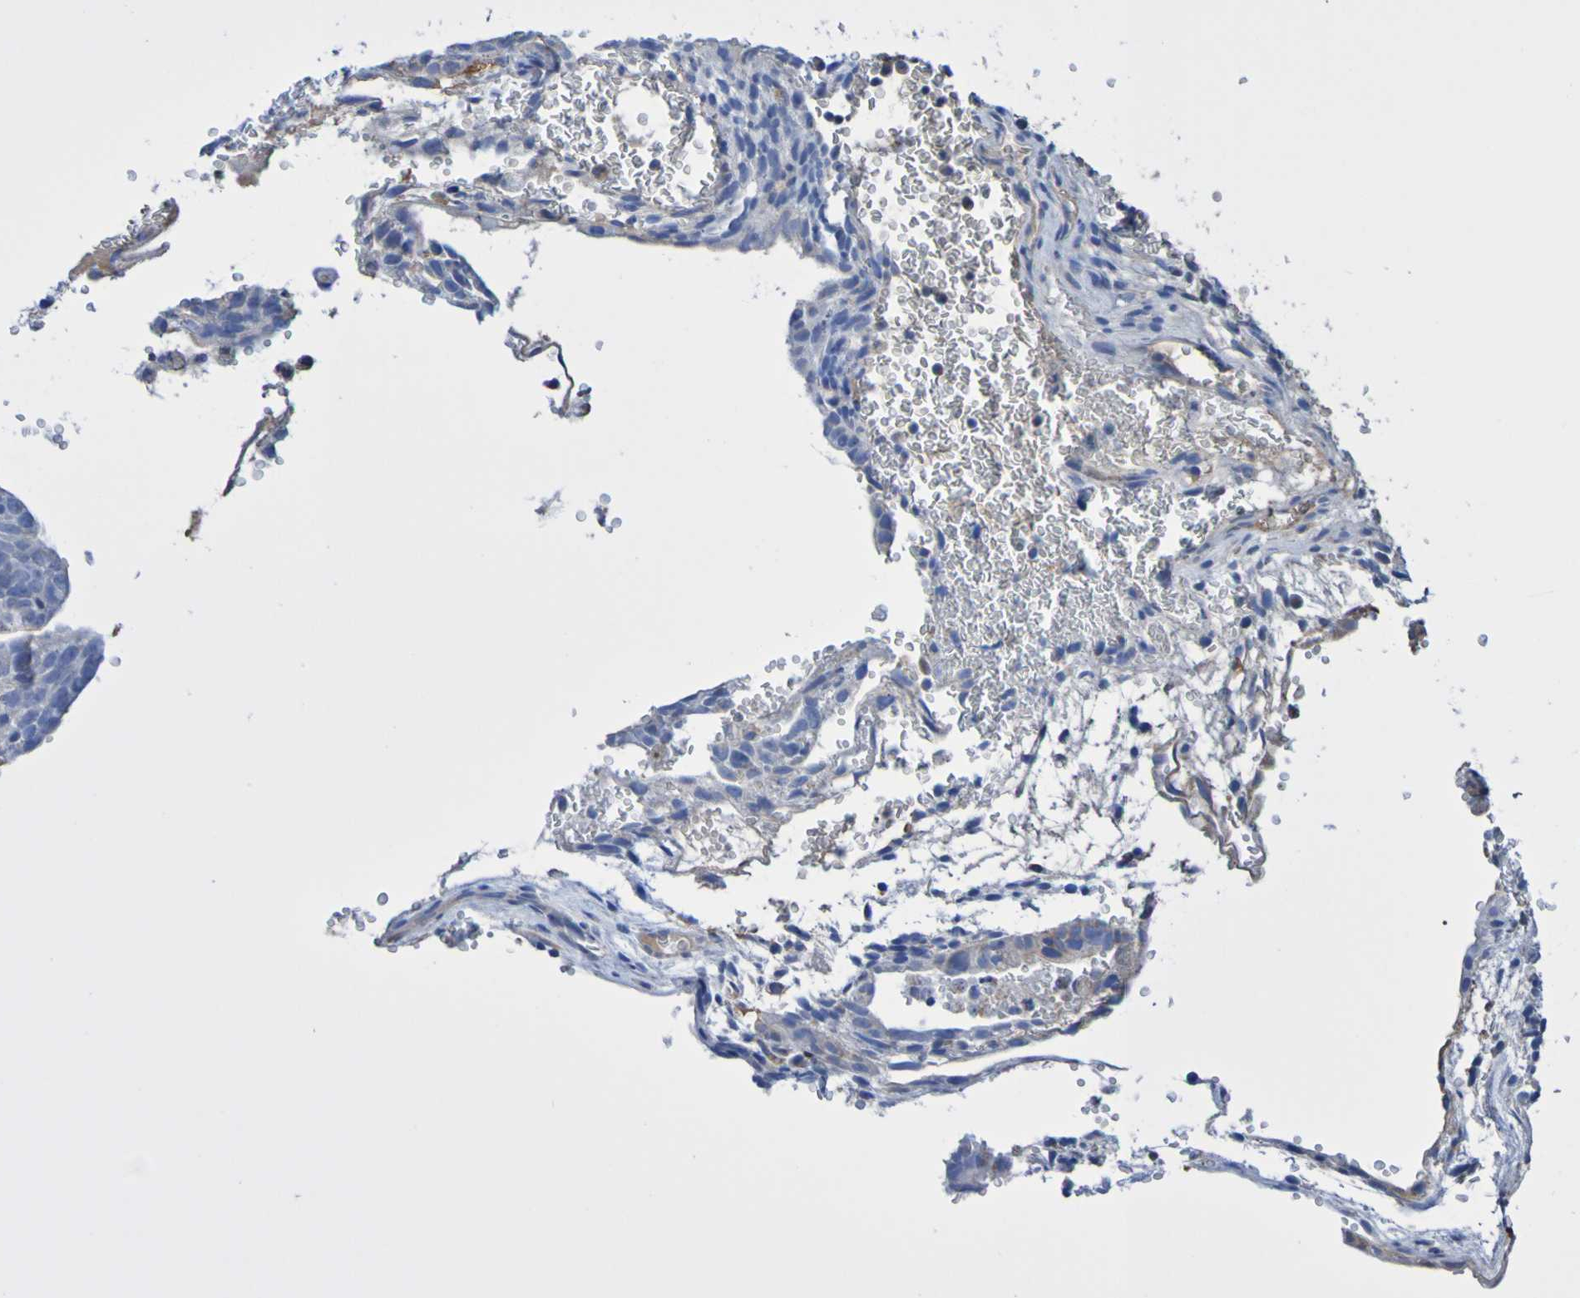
{"staining": {"intensity": "negative", "quantity": "none", "location": "none"}, "tissue": "testis cancer", "cell_type": "Tumor cells", "image_type": "cancer", "snomed": [{"axis": "morphology", "description": "Seminoma, NOS"}, {"axis": "morphology", "description": "Carcinoma, Embryonal, NOS"}, {"axis": "topography", "description": "Testis"}], "caption": "Immunohistochemistry of human testis embryonal carcinoma displays no positivity in tumor cells. (Brightfield microscopy of DAB immunohistochemistry (IHC) at high magnification).", "gene": "CNTN2", "patient": {"sex": "male", "age": 52}}